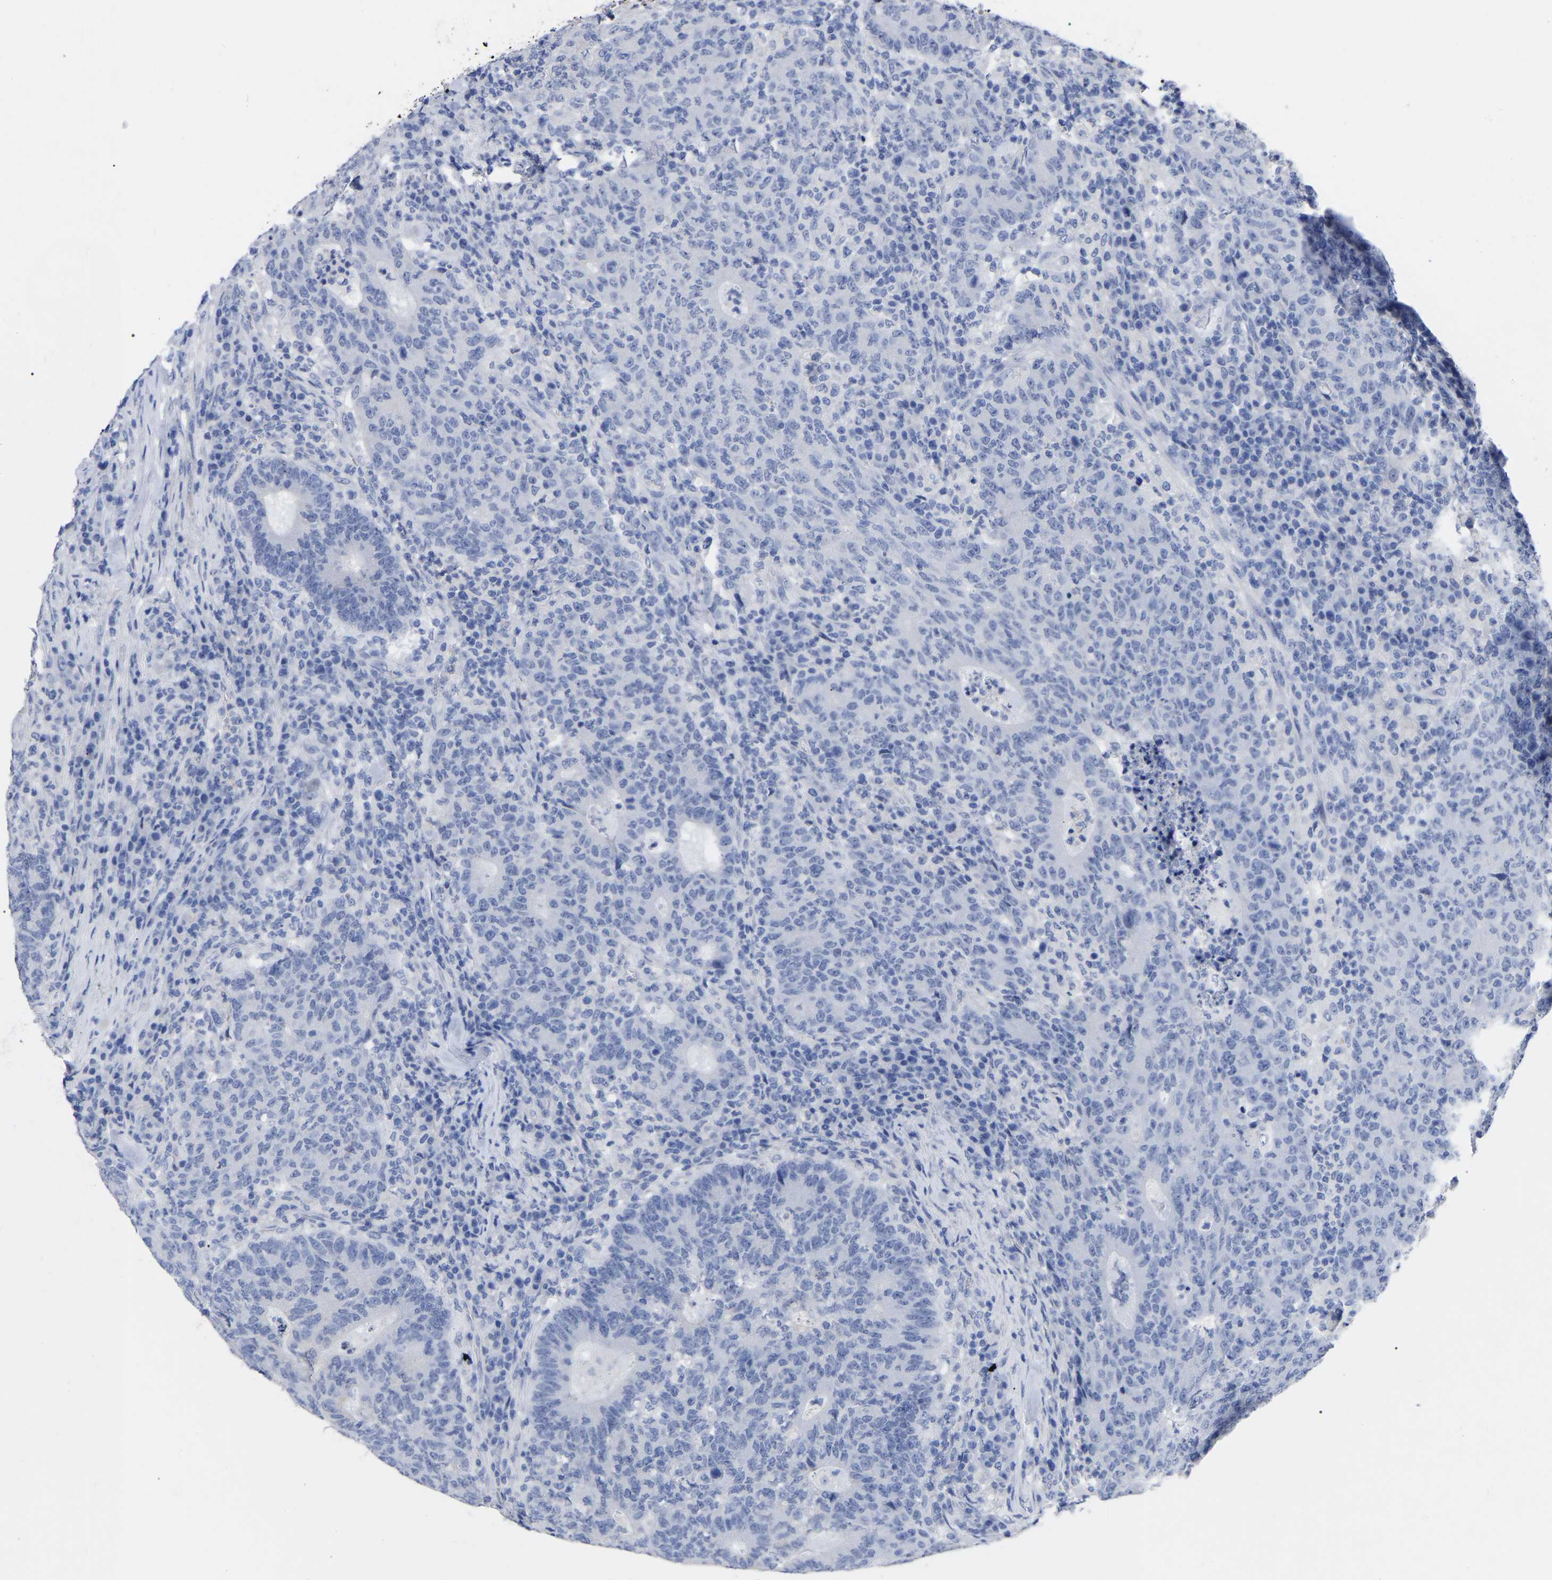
{"staining": {"intensity": "negative", "quantity": "none", "location": "none"}, "tissue": "colorectal cancer", "cell_type": "Tumor cells", "image_type": "cancer", "snomed": [{"axis": "morphology", "description": "Adenocarcinoma, NOS"}, {"axis": "topography", "description": "Colon"}], "caption": "Colorectal cancer (adenocarcinoma) stained for a protein using immunohistochemistry (IHC) shows no expression tumor cells.", "gene": "ANXA13", "patient": {"sex": "female", "age": 75}}